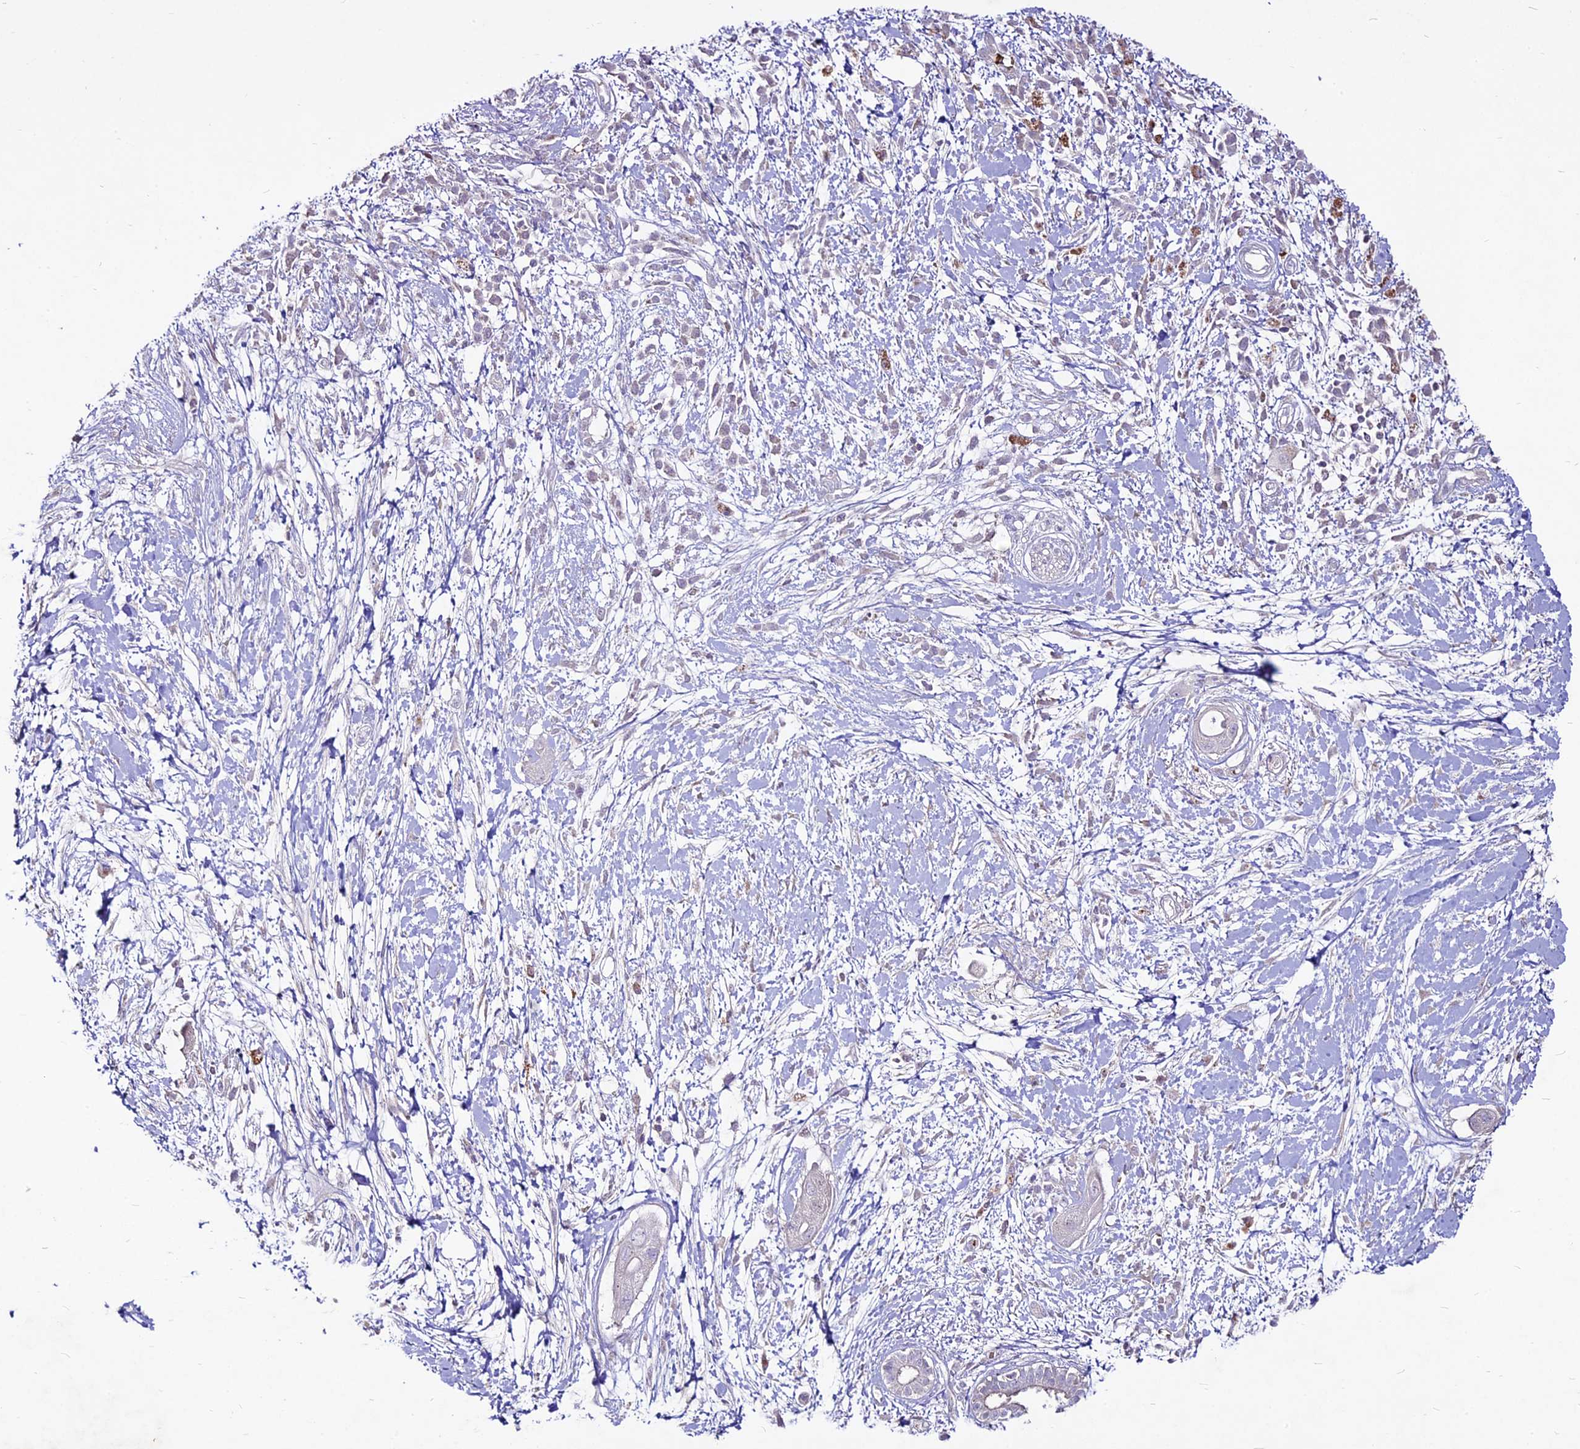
{"staining": {"intensity": "negative", "quantity": "none", "location": "none"}, "tissue": "pancreatic cancer", "cell_type": "Tumor cells", "image_type": "cancer", "snomed": [{"axis": "morphology", "description": "Adenocarcinoma, NOS"}, {"axis": "topography", "description": "Pancreas"}], "caption": "IHC of pancreatic cancer exhibits no positivity in tumor cells. (DAB IHC visualized using brightfield microscopy, high magnification).", "gene": "SUSD3", "patient": {"sex": "male", "age": 68}}